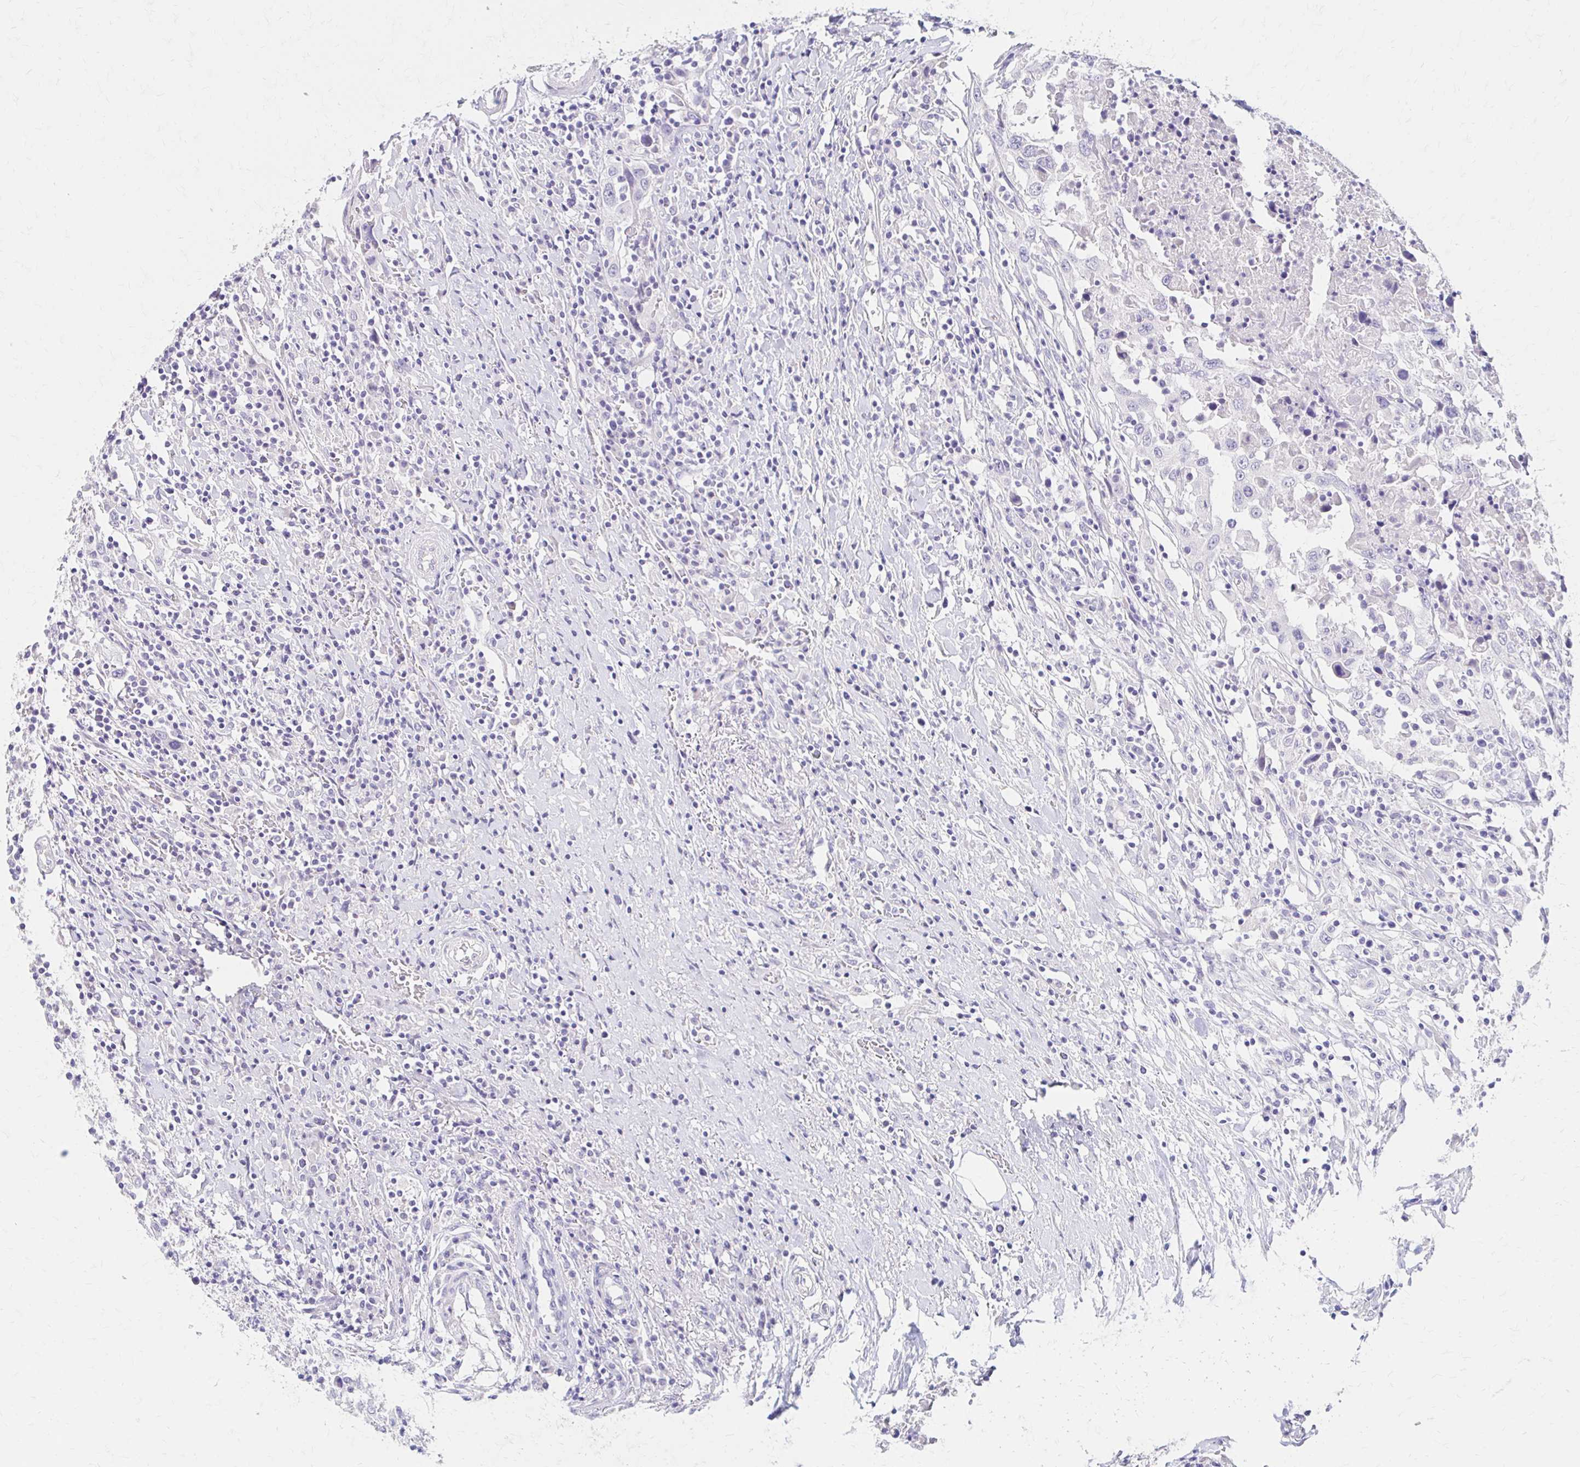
{"staining": {"intensity": "negative", "quantity": "none", "location": "none"}, "tissue": "urothelial cancer", "cell_type": "Tumor cells", "image_type": "cancer", "snomed": [{"axis": "morphology", "description": "Urothelial carcinoma, High grade"}, {"axis": "topography", "description": "Urinary bladder"}], "caption": "Immunohistochemistry histopathology image of neoplastic tissue: urothelial cancer stained with DAB (3,3'-diaminobenzidine) demonstrates no significant protein expression in tumor cells.", "gene": "AZGP1", "patient": {"sex": "male", "age": 61}}